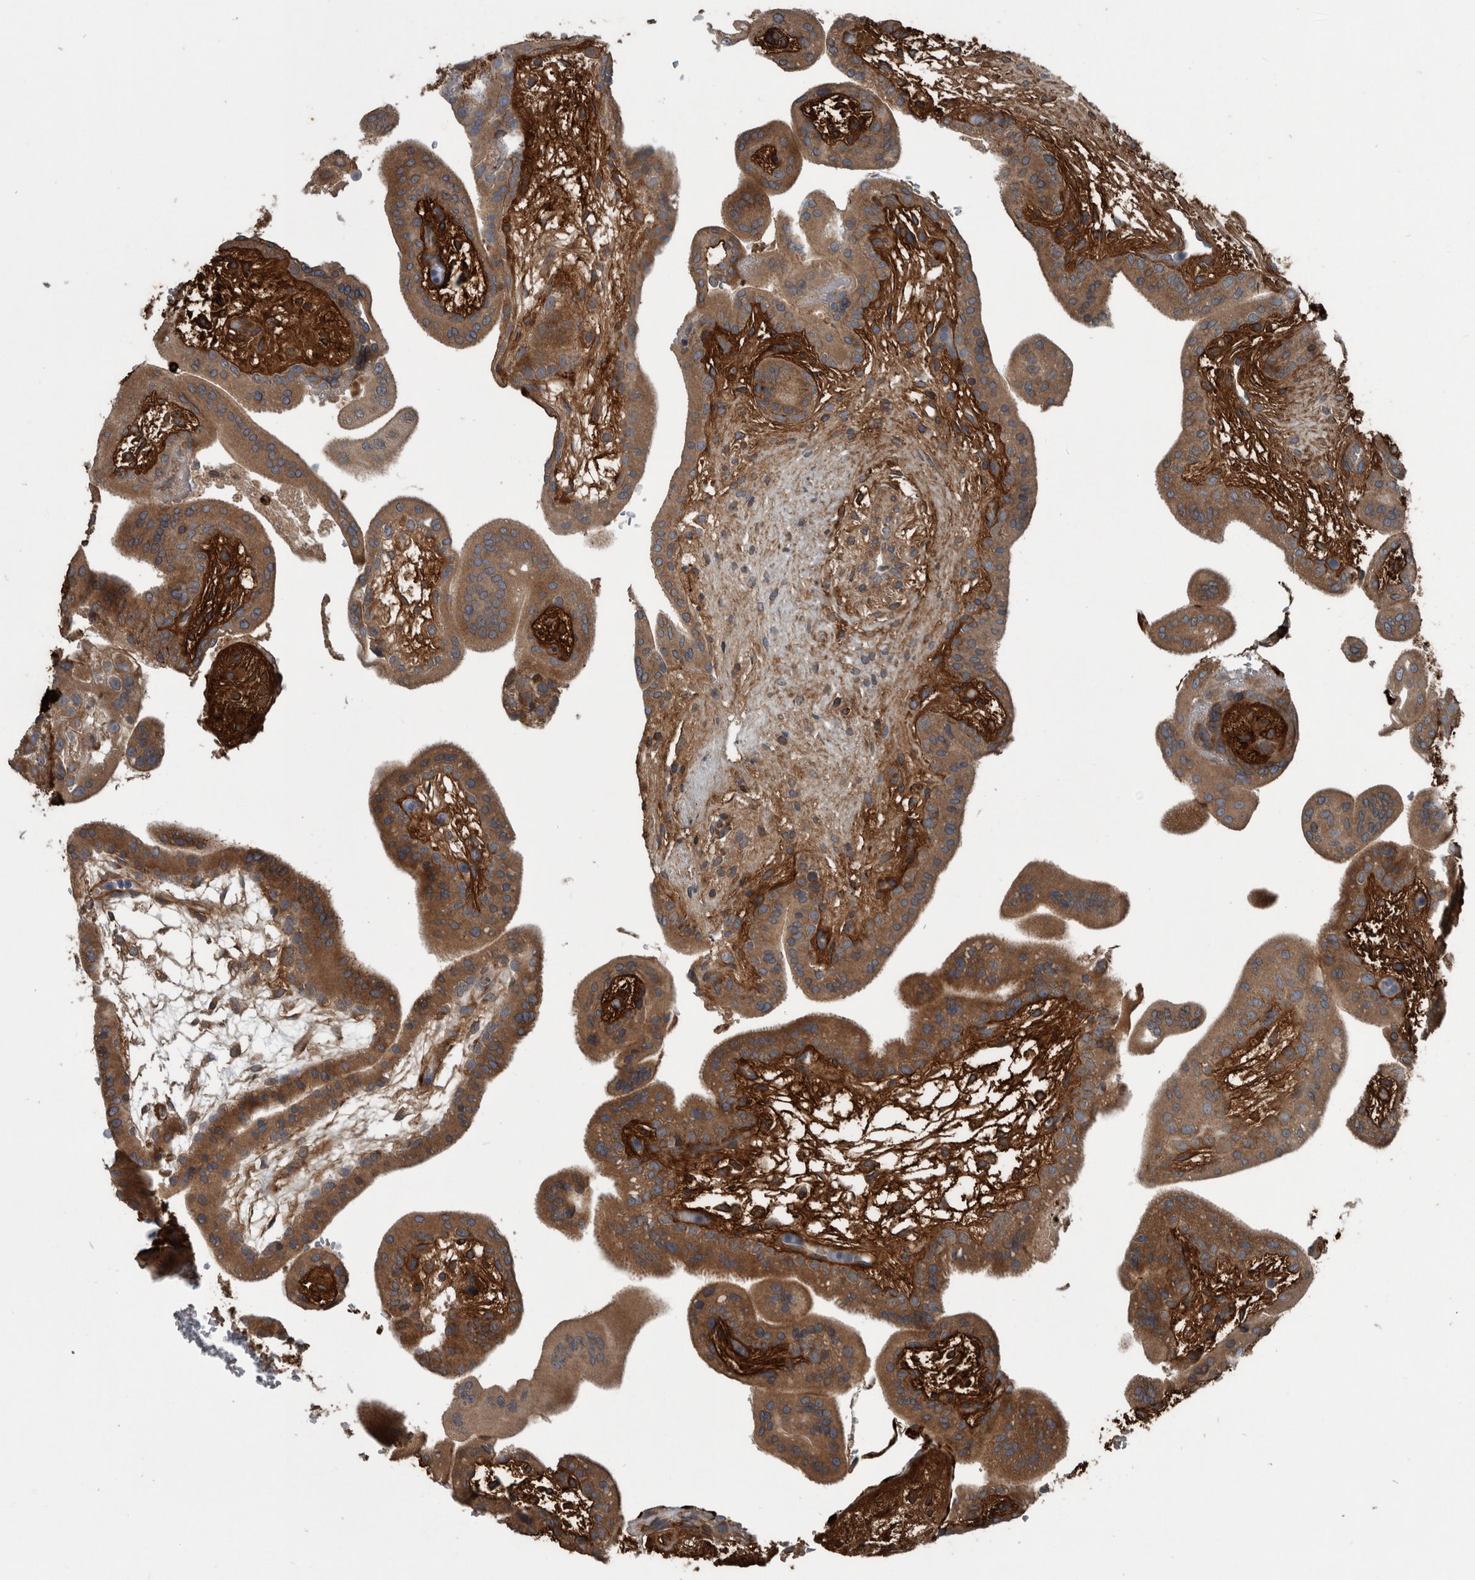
{"staining": {"intensity": "moderate", "quantity": ">75%", "location": "cytoplasmic/membranous"}, "tissue": "placenta", "cell_type": "Decidual cells", "image_type": "normal", "snomed": [{"axis": "morphology", "description": "Normal tissue, NOS"}, {"axis": "topography", "description": "Placenta"}], "caption": "Placenta stained with DAB immunohistochemistry (IHC) shows medium levels of moderate cytoplasmic/membranous staining in approximately >75% of decidual cells.", "gene": "EXOC8", "patient": {"sex": "female", "age": 35}}